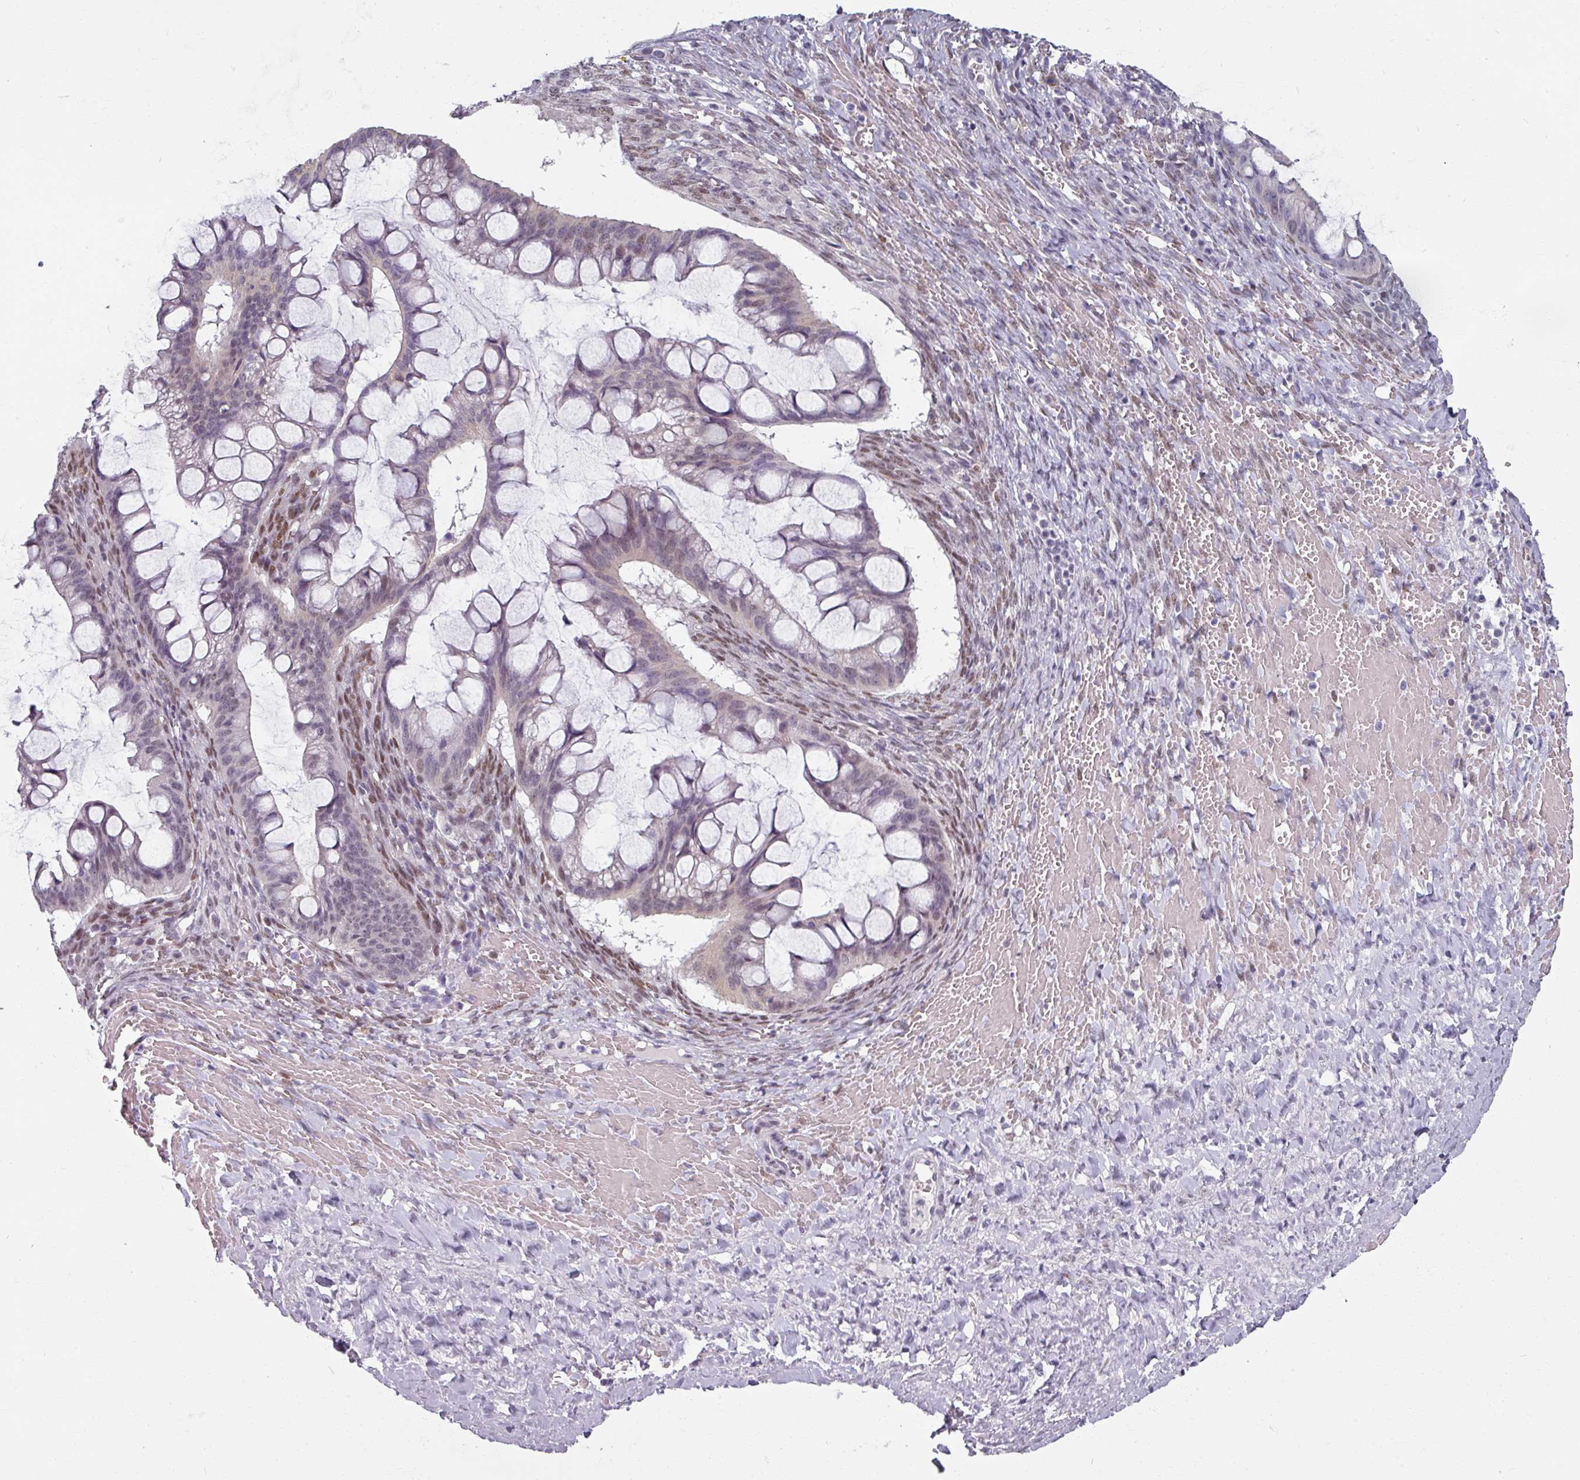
{"staining": {"intensity": "weak", "quantity": "<25%", "location": "nuclear"}, "tissue": "ovarian cancer", "cell_type": "Tumor cells", "image_type": "cancer", "snomed": [{"axis": "morphology", "description": "Cystadenocarcinoma, mucinous, NOS"}, {"axis": "topography", "description": "Ovary"}], "caption": "Human ovarian cancer (mucinous cystadenocarcinoma) stained for a protein using immunohistochemistry (IHC) shows no expression in tumor cells.", "gene": "RIPOR3", "patient": {"sex": "female", "age": 73}}